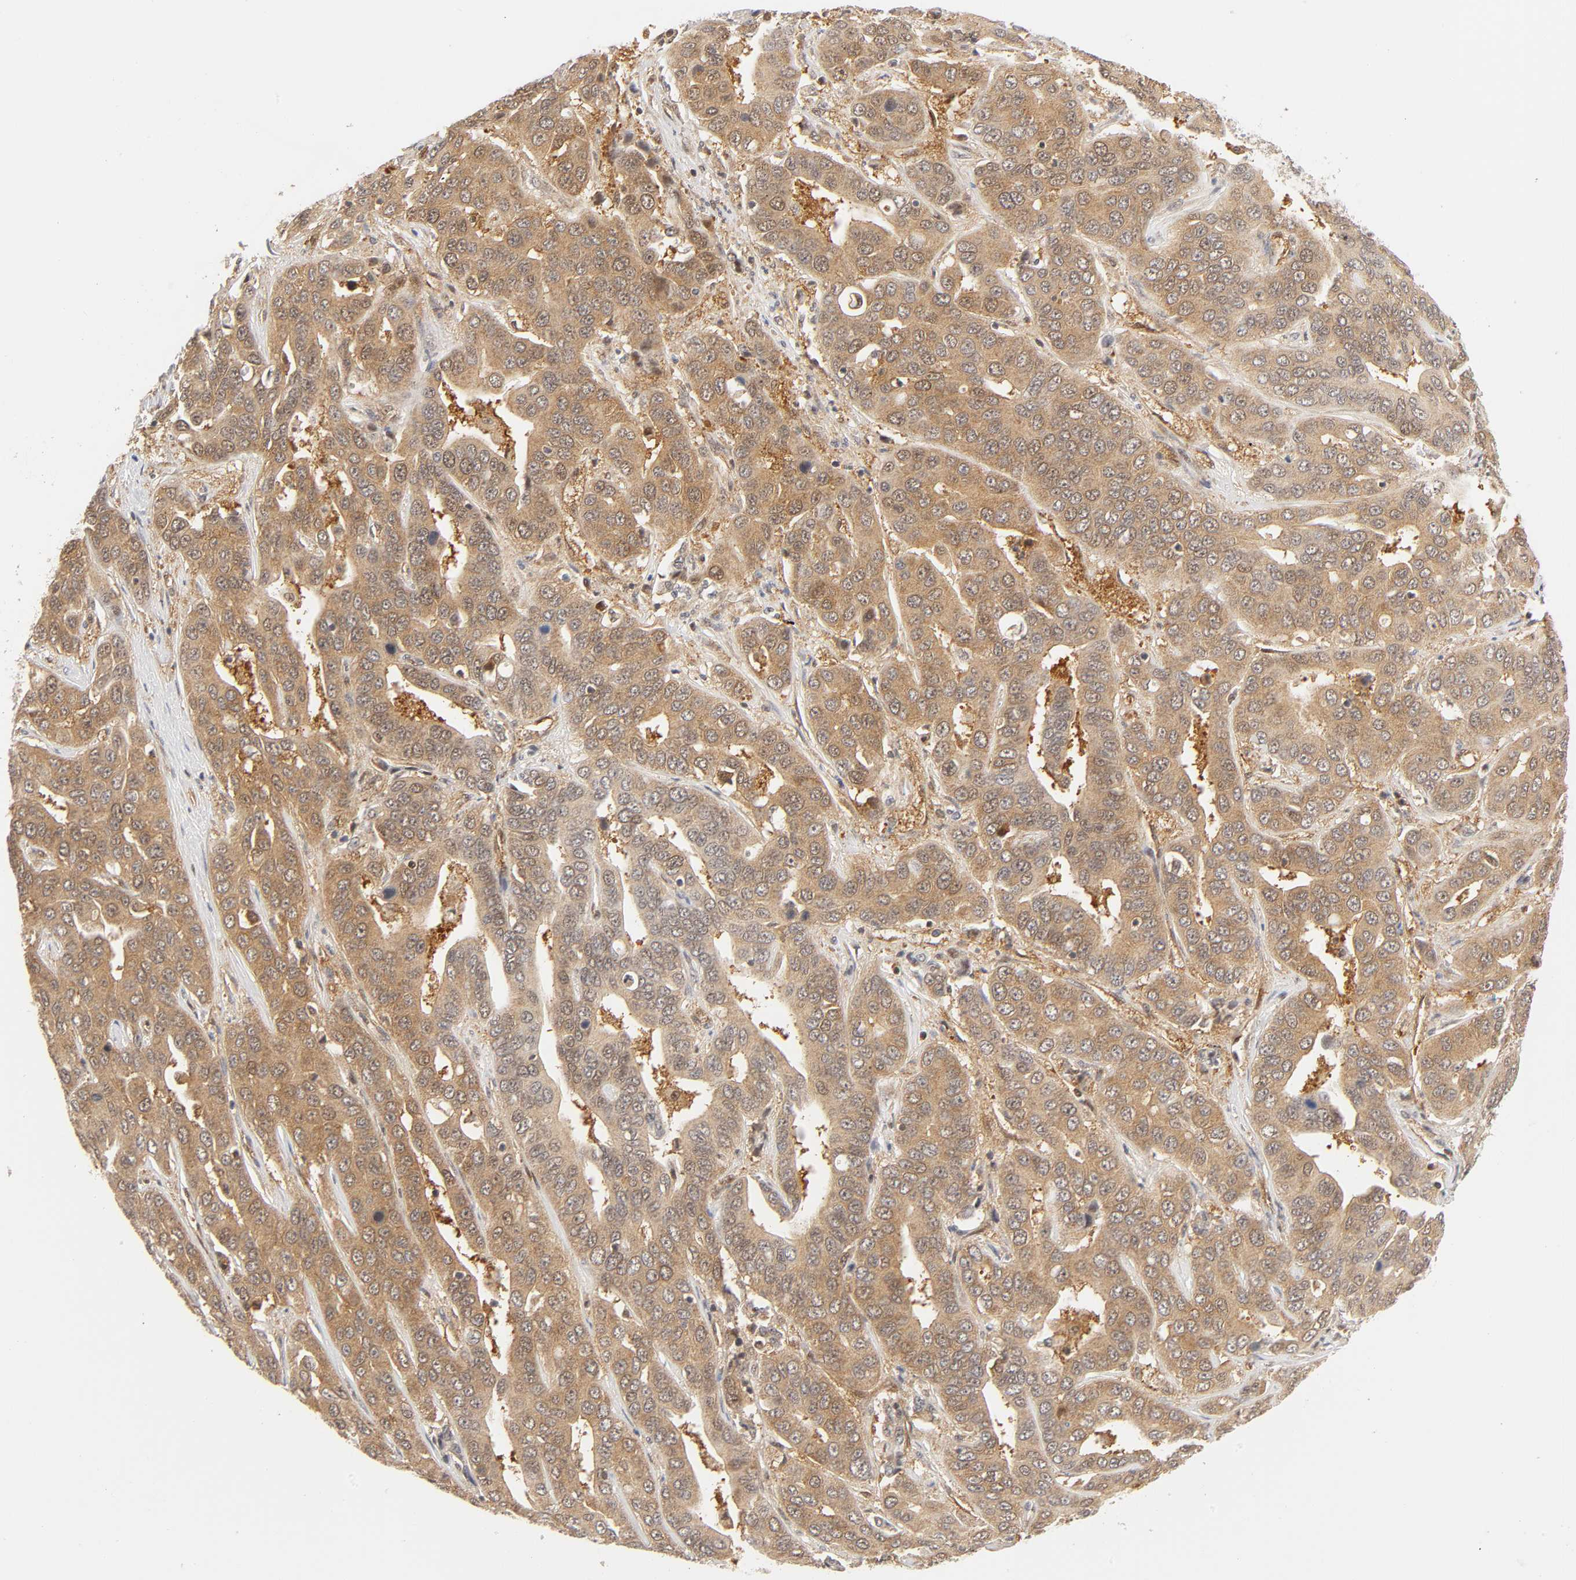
{"staining": {"intensity": "moderate", "quantity": ">75%", "location": "cytoplasmic/membranous,nuclear"}, "tissue": "liver cancer", "cell_type": "Tumor cells", "image_type": "cancer", "snomed": [{"axis": "morphology", "description": "Cholangiocarcinoma"}, {"axis": "topography", "description": "Liver"}], "caption": "Moderate cytoplasmic/membranous and nuclear expression for a protein is present in about >75% of tumor cells of liver cholangiocarcinoma using immunohistochemistry (IHC).", "gene": "CDC37", "patient": {"sex": "female", "age": 52}}